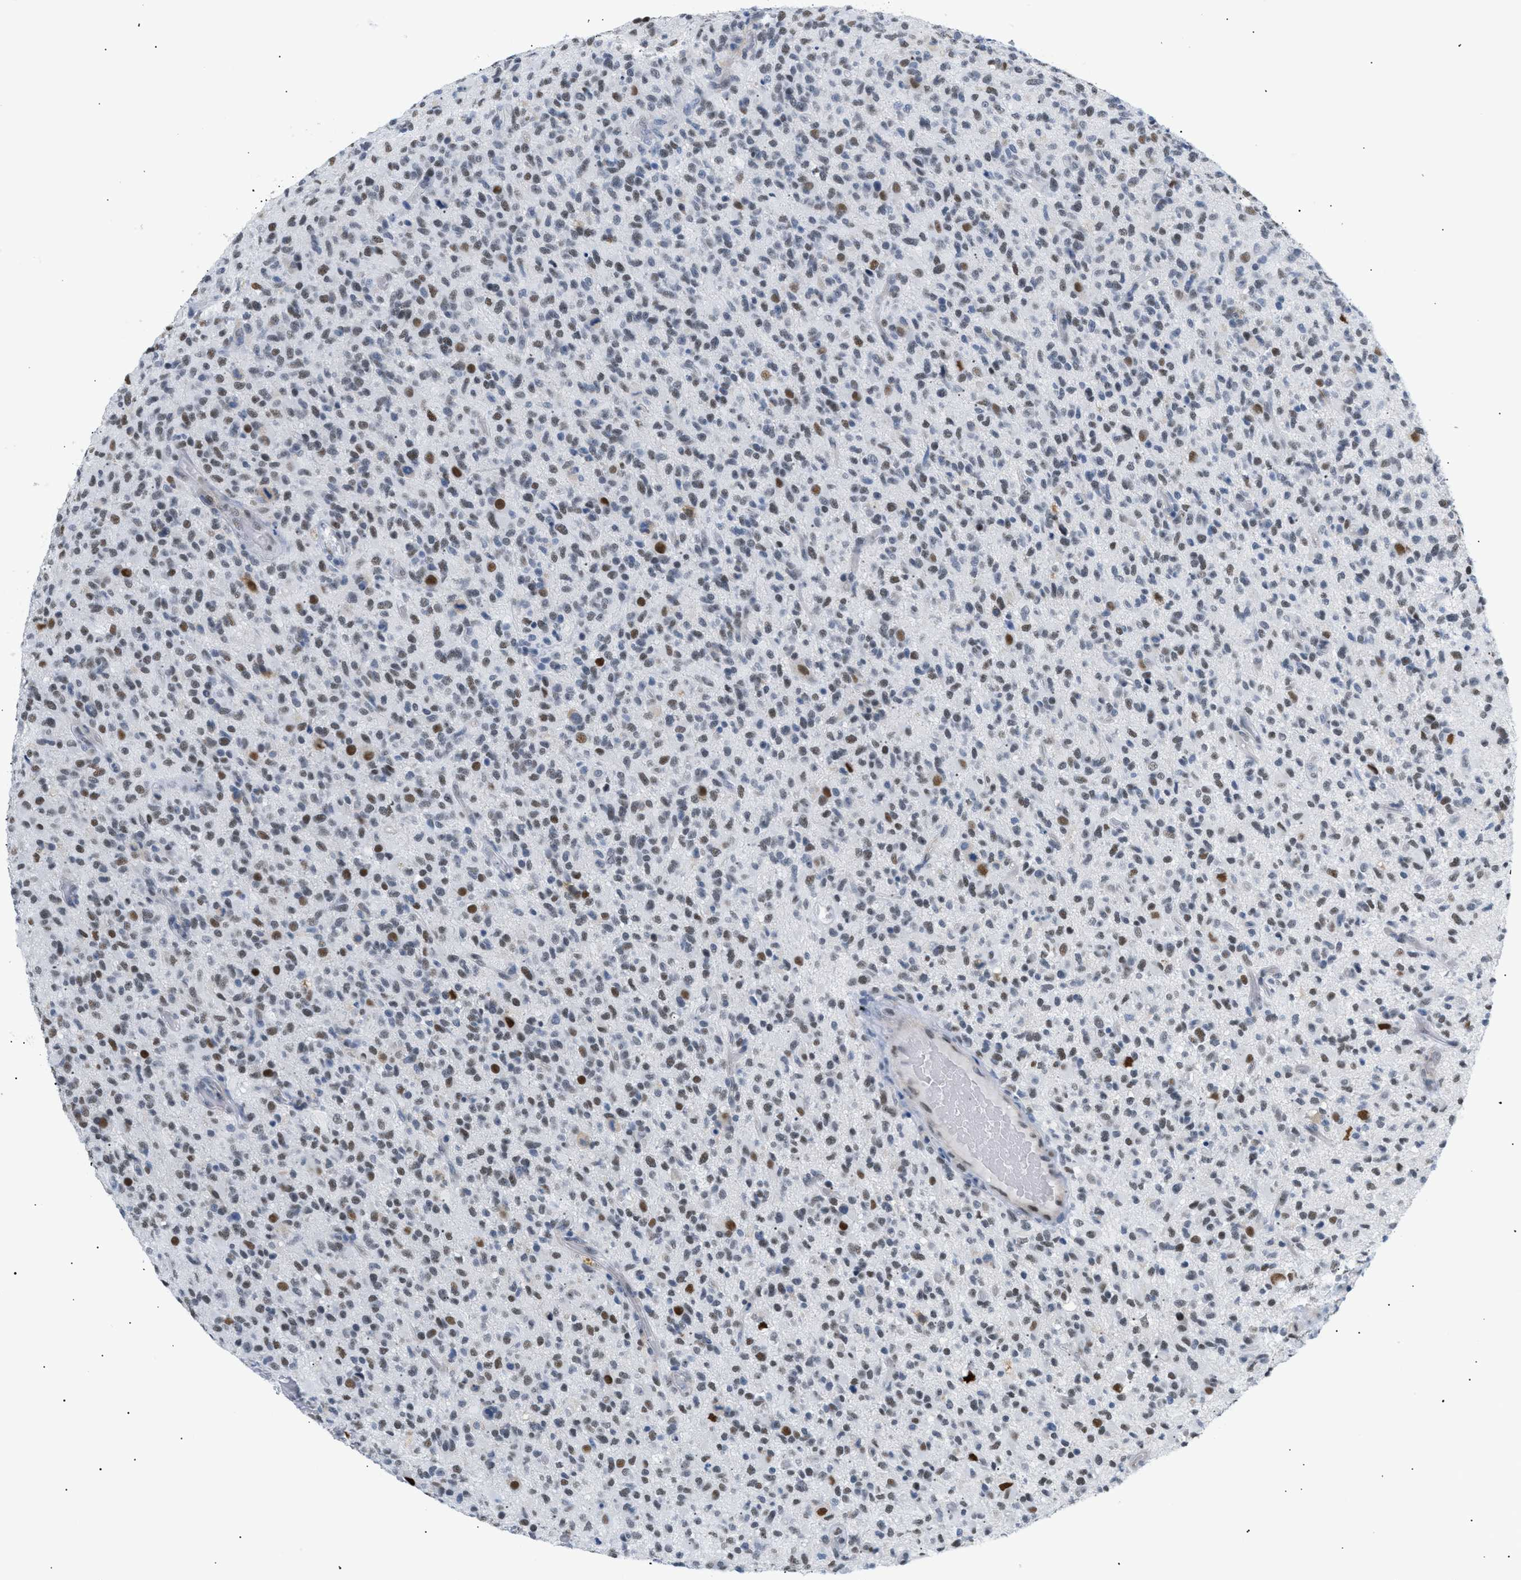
{"staining": {"intensity": "moderate", "quantity": "<25%", "location": "nuclear"}, "tissue": "glioma", "cell_type": "Tumor cells", "image_type": "cancer", "snomed": [{"axis": "morphology", "description": "Glioma, malignant, High grade"}, {"axis": "topography", "description": "Brain"}], "caption": "Immunohistochemical staining of human glioma displays low levels of moderate nuclear protein positivity in about <25% of tumor cells.", "gene": "ELN", "patient": {"sex": "male", "age": 71}}